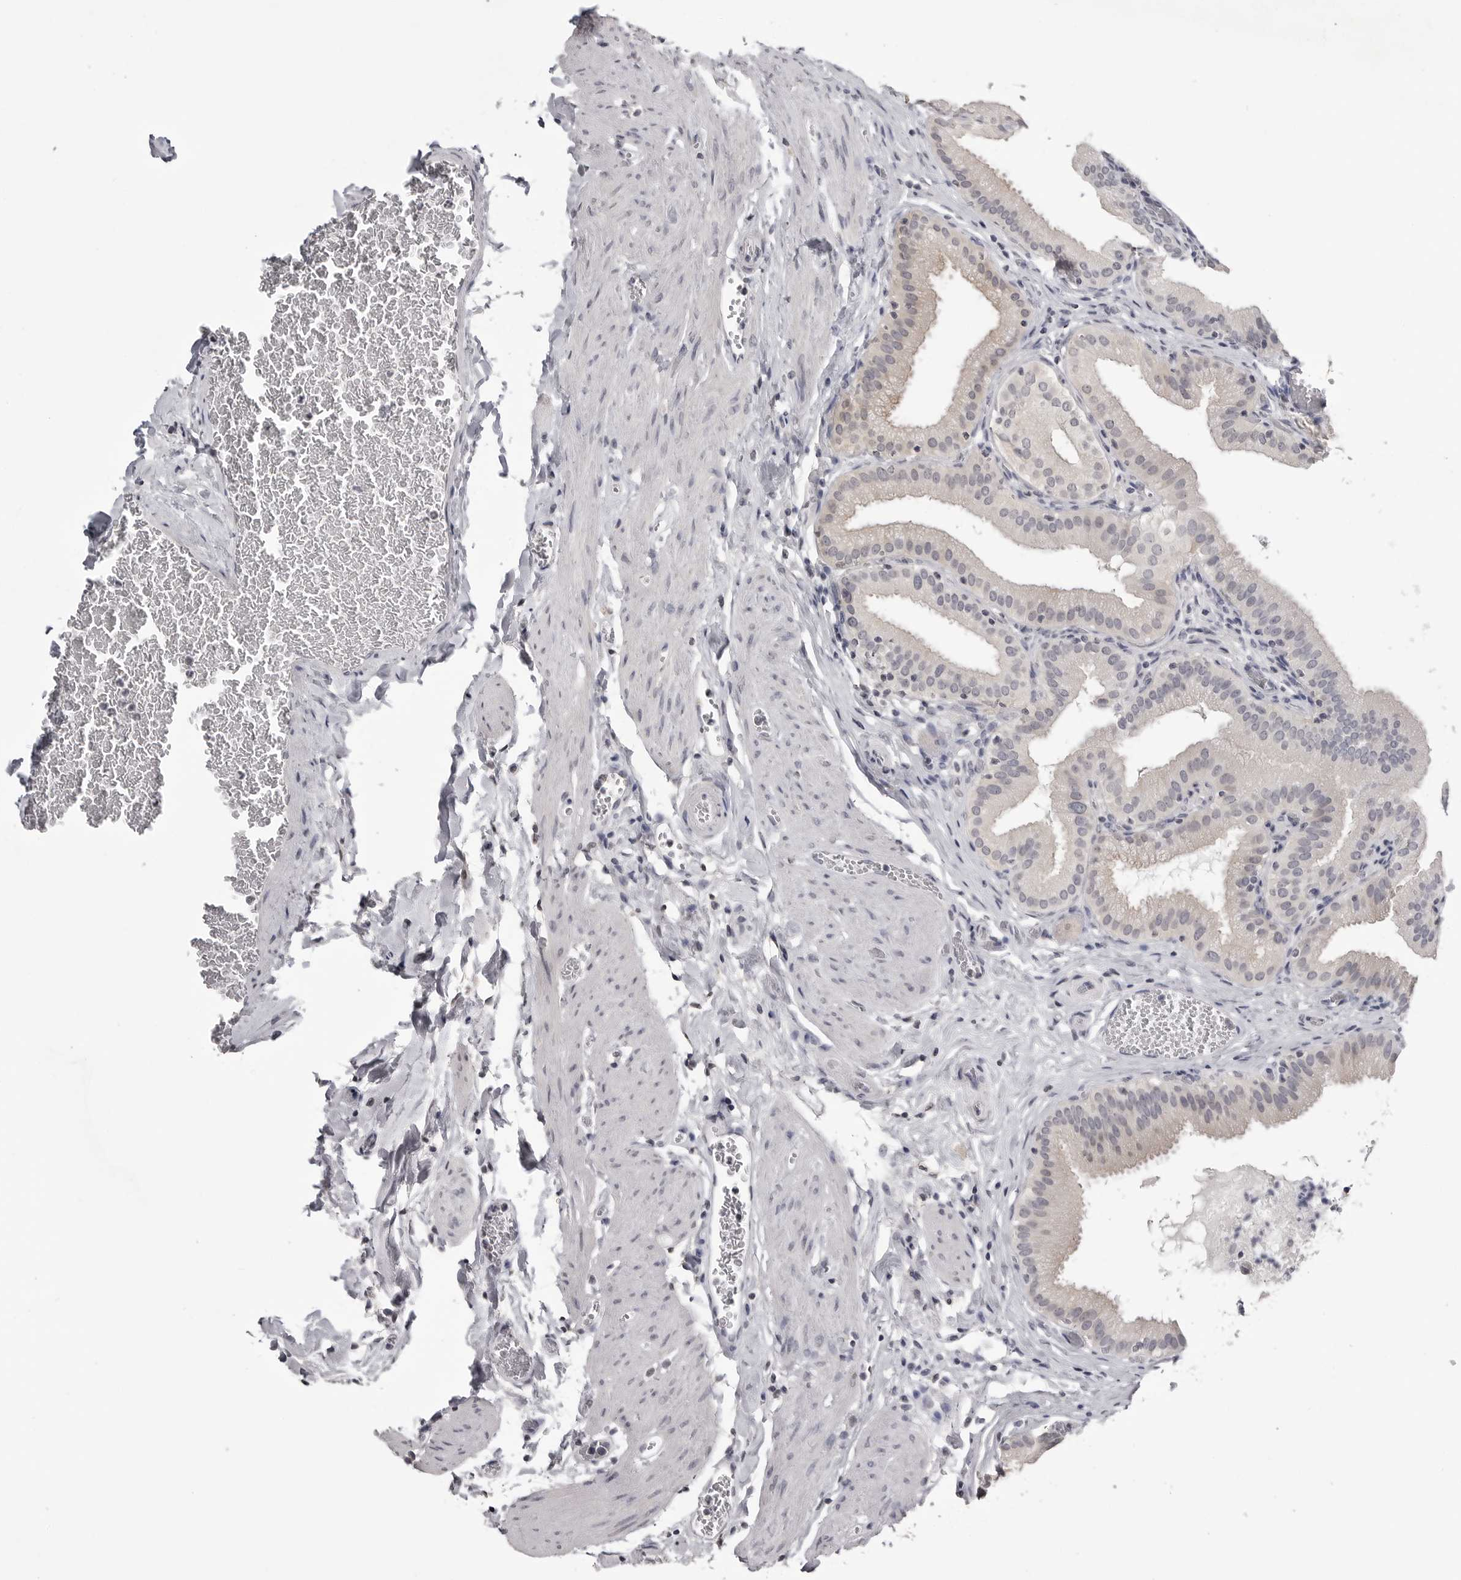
{"staining": {"intensity": "moderate", "quantity": "<25%", "location": "cytoplasmic/membranous"}, "tissue": "gallbladder", "cell_type": "Glandular cells", "image_type": "normal", "snomed": [{"axis": "morphology", "description": "Normal tissue, NOS"}, {"axis": "topography", "description": "Gallbladder"}], "caption": "An immunohistochemistry micrograph of benign tissue is shown. Protein staining in brown shows moderate cytoplasmic/membranous positivity in gallbladder within glandular cells. Using DAB (3,3'-diaminobenzidine) (brown) and hematoxylin (blue) stains, captured at high magnification using brightfield microscopy.", "gene": "GPN2", "patient": {"sex": "male", "age": 54}}